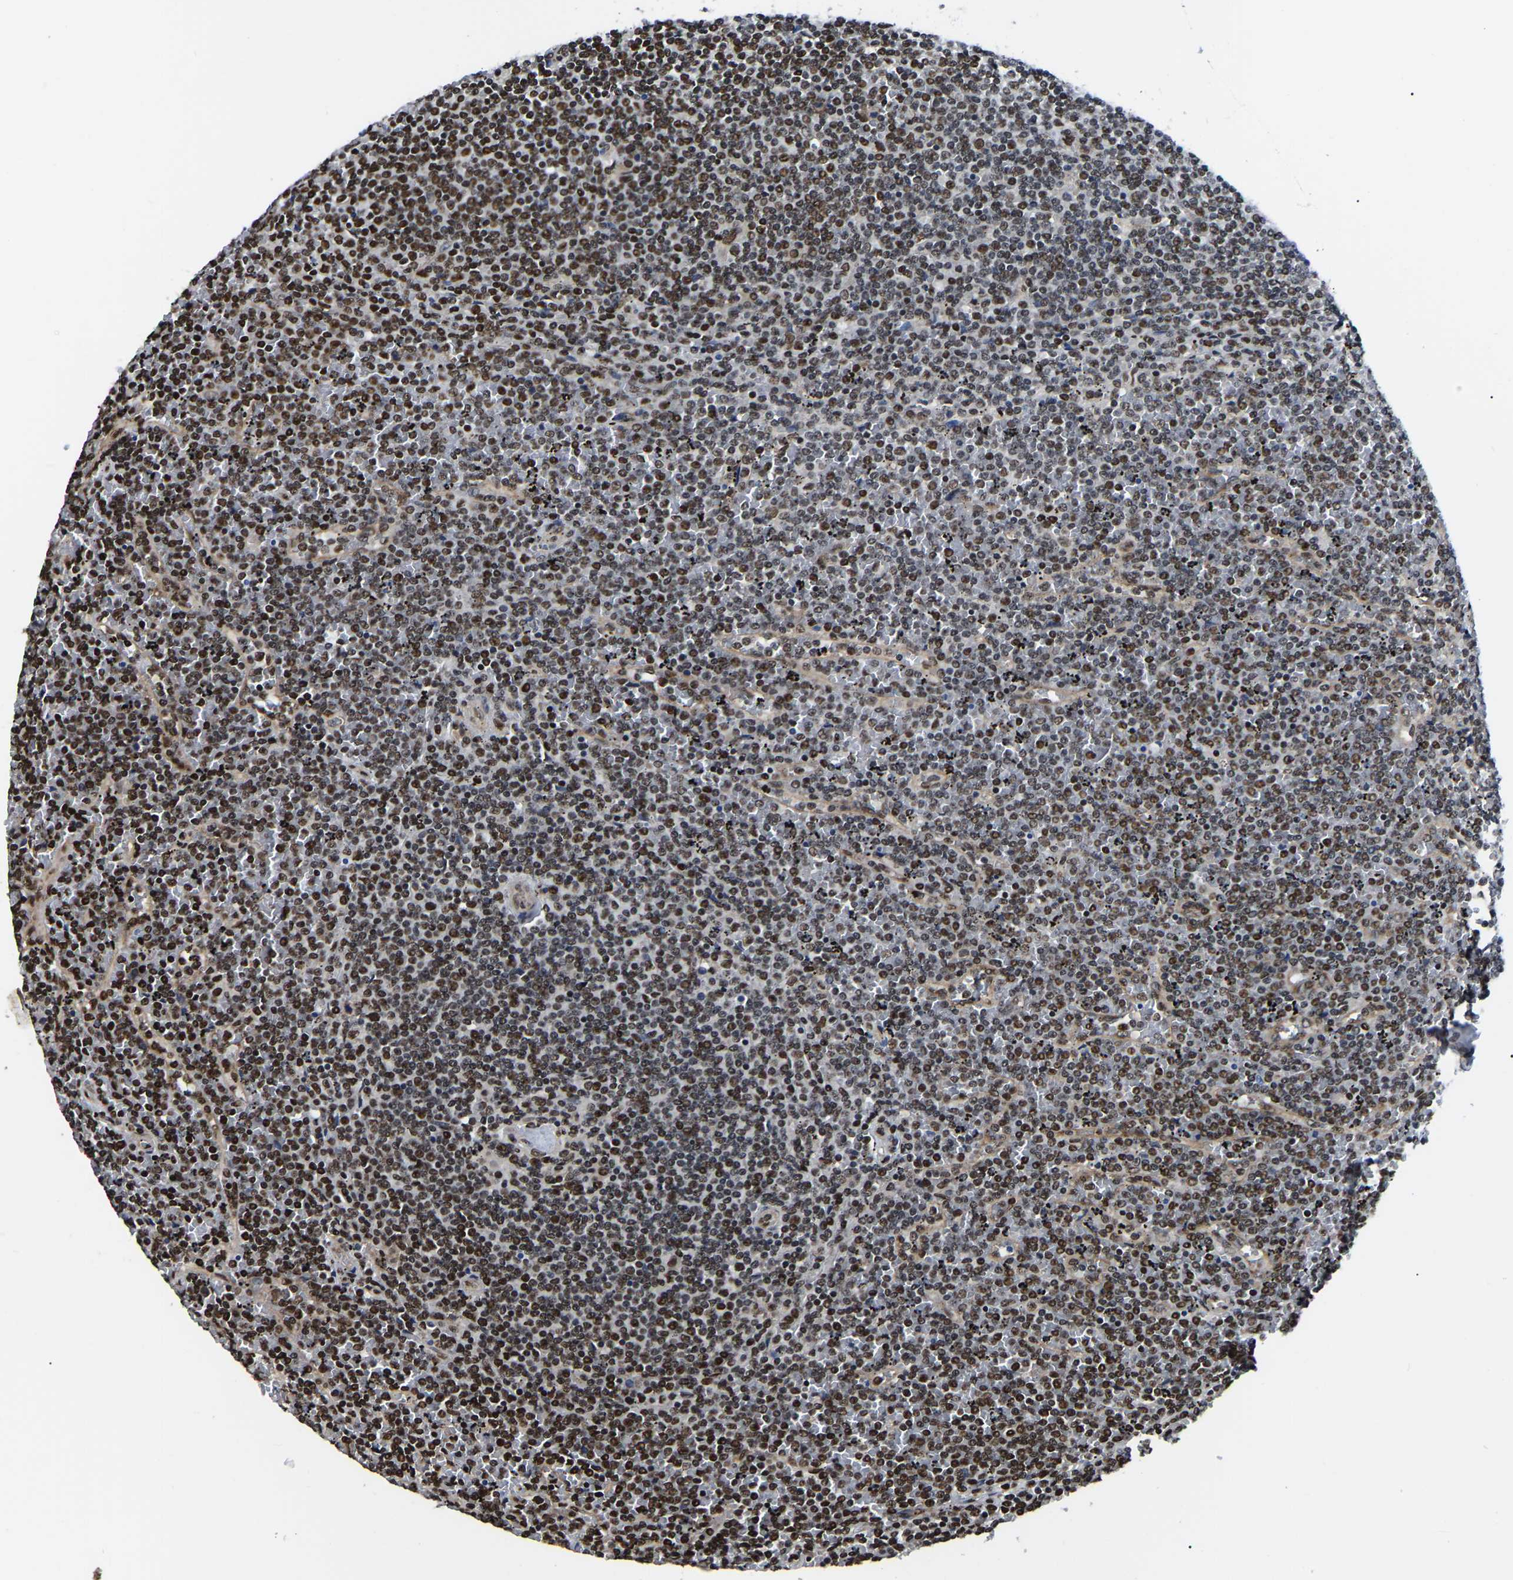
{"staining": {"intensity": "moderate", "quantity": ">75%", "location": "nuclear"}, "tissue": "lymphoma", "cell_type": "Tumor cells", "image_type": "cancer", "snomed": [{"axis": "morphology", "description": "Malignant lymphoma, non-Hodgkin's type, Low grade"}, {"axis": "topography", "description": "Spleen"}], "caption": "Lymphoma was stained to show a protein in brown. There is medium levels of moderate nuclear expression in about >75% of tumor cells.", "gene": "TRIM35", "patient": {"sex": "female", "age": 19}}